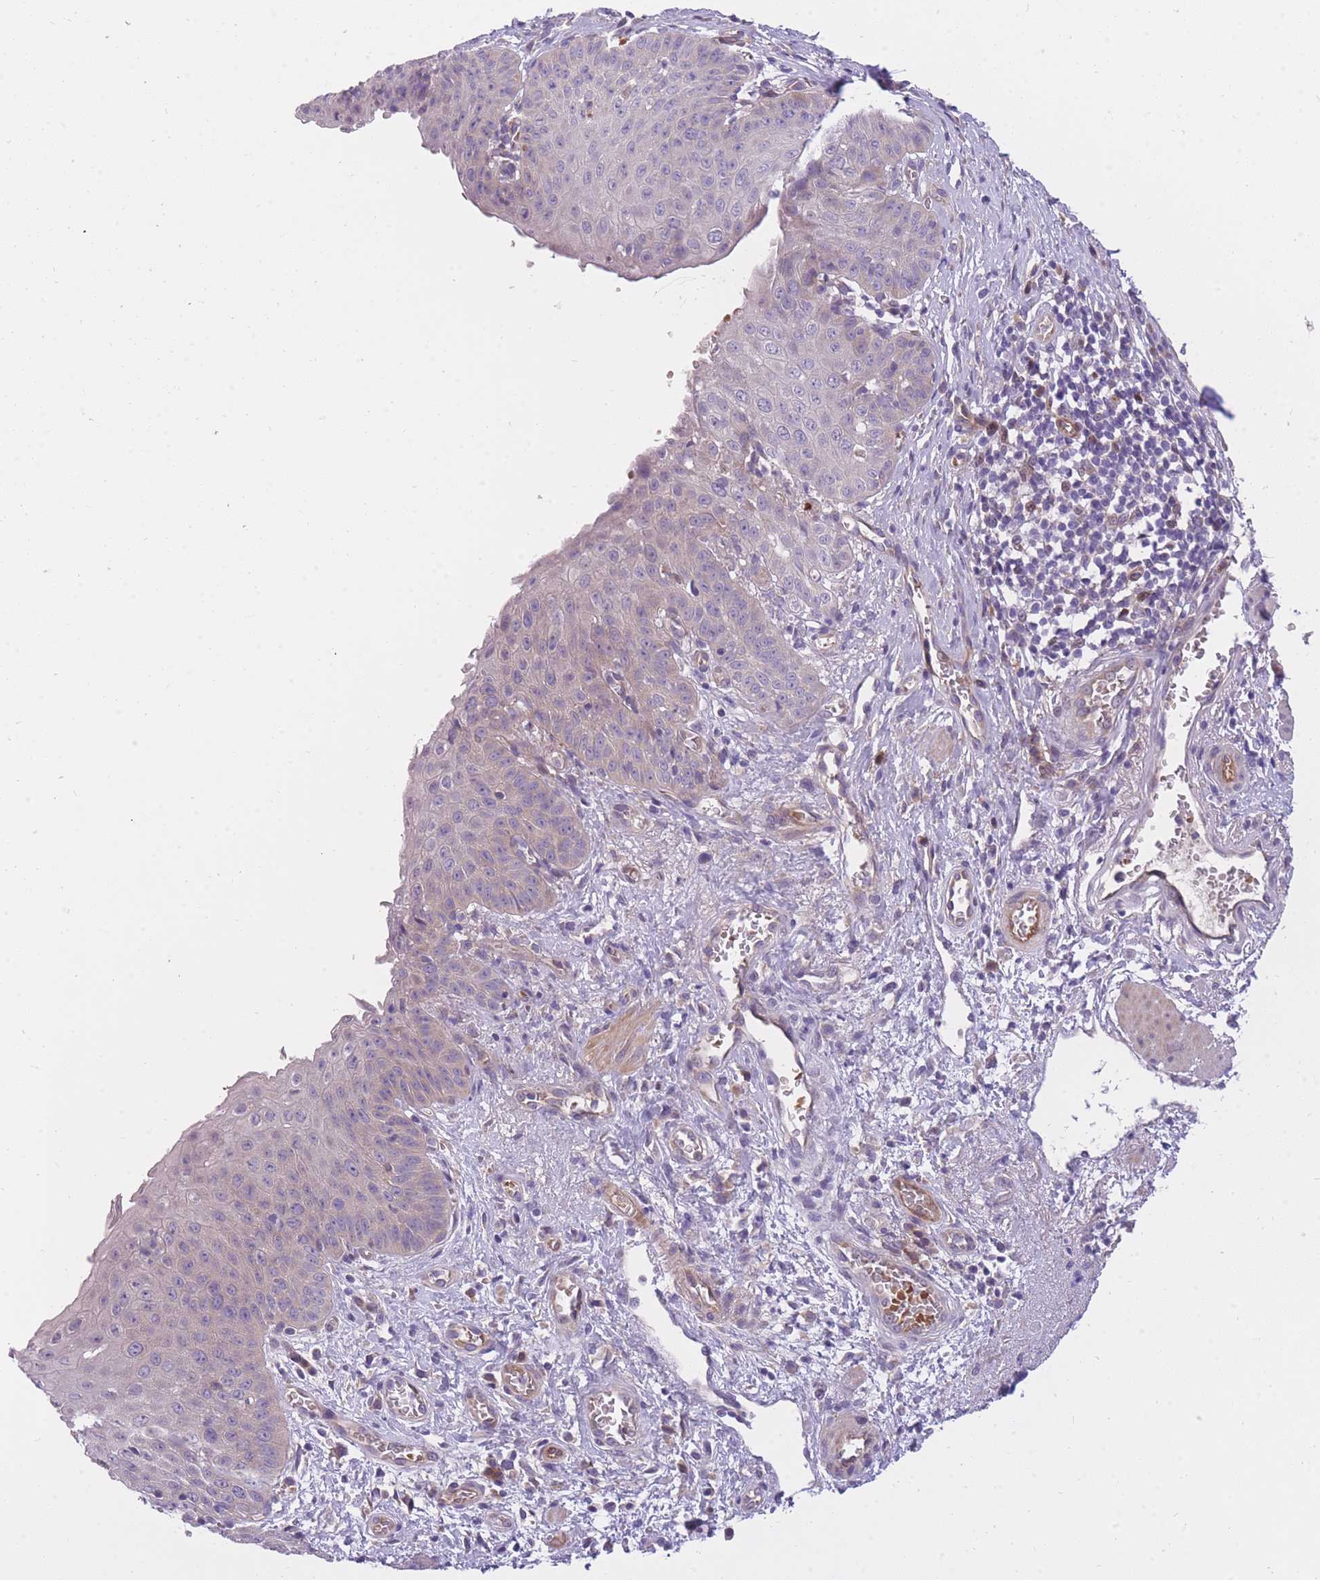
{"staining": {"intensity": "weak", "quantity": "25%-75%", "location": "cytoplasmic/membranous"}, "tissue": "esophagus", "cell_type": "Squamous epithelial cells", "image_type": "normal", "snomed": [{"axis": "morphology", "description": "Normal tissue, NOS"}, {"axis": "topography", "description": "Esophagus"}], "caption": "Esophagus stained with a brown dye shows weak cytoplasmic/membranous positive expression in approximately 25%-75% of squamous epithelial cells.", "gene": "CRYGN", "patient": {"sex": "male", "age": 71}}